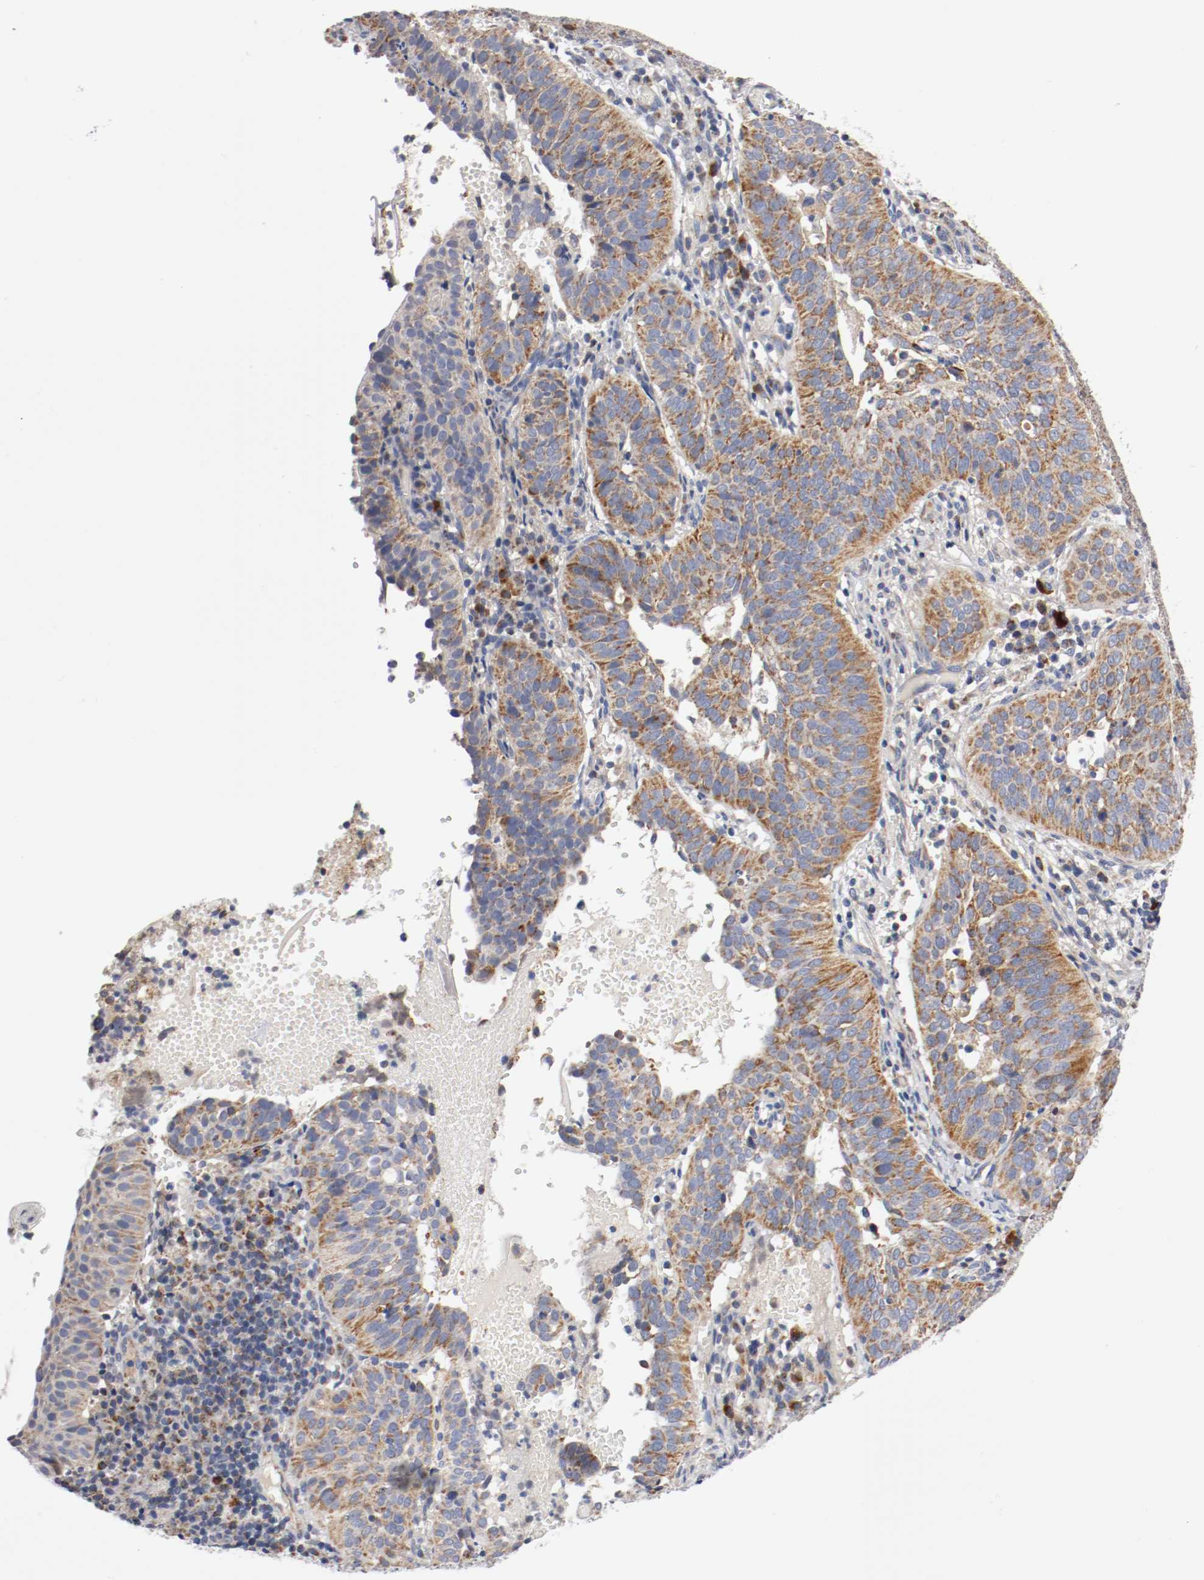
{"staining": {"intensity": "moderate", "quantity": ">75%", "location": "cytoplasmic/membranous"}, "tissue": "cervical cancer", "cell_type": "Tumor cells", "image_type": "cancer", "snomed": [{"axis": "morphology", "description": "Squamous cell carcinoma, NOS"}, {"axis": "topography", "description": "Cervix"}], "caption": "Cervical cancer (squamous cell carcinoma) was stained to show a protein in brown. There is medium levels of moderate cytoplasmic/membranous expression in about >75% of tumor cells. The staining was performed using DAB (3,3'-diaminobenzidine) to visualize the protein expression in brown, while the nuclei were stained in blue with hematoxylin (Magnification: 20x).", "gene": "PCSK6", "patient": {"sex": "female", "age": 39}}